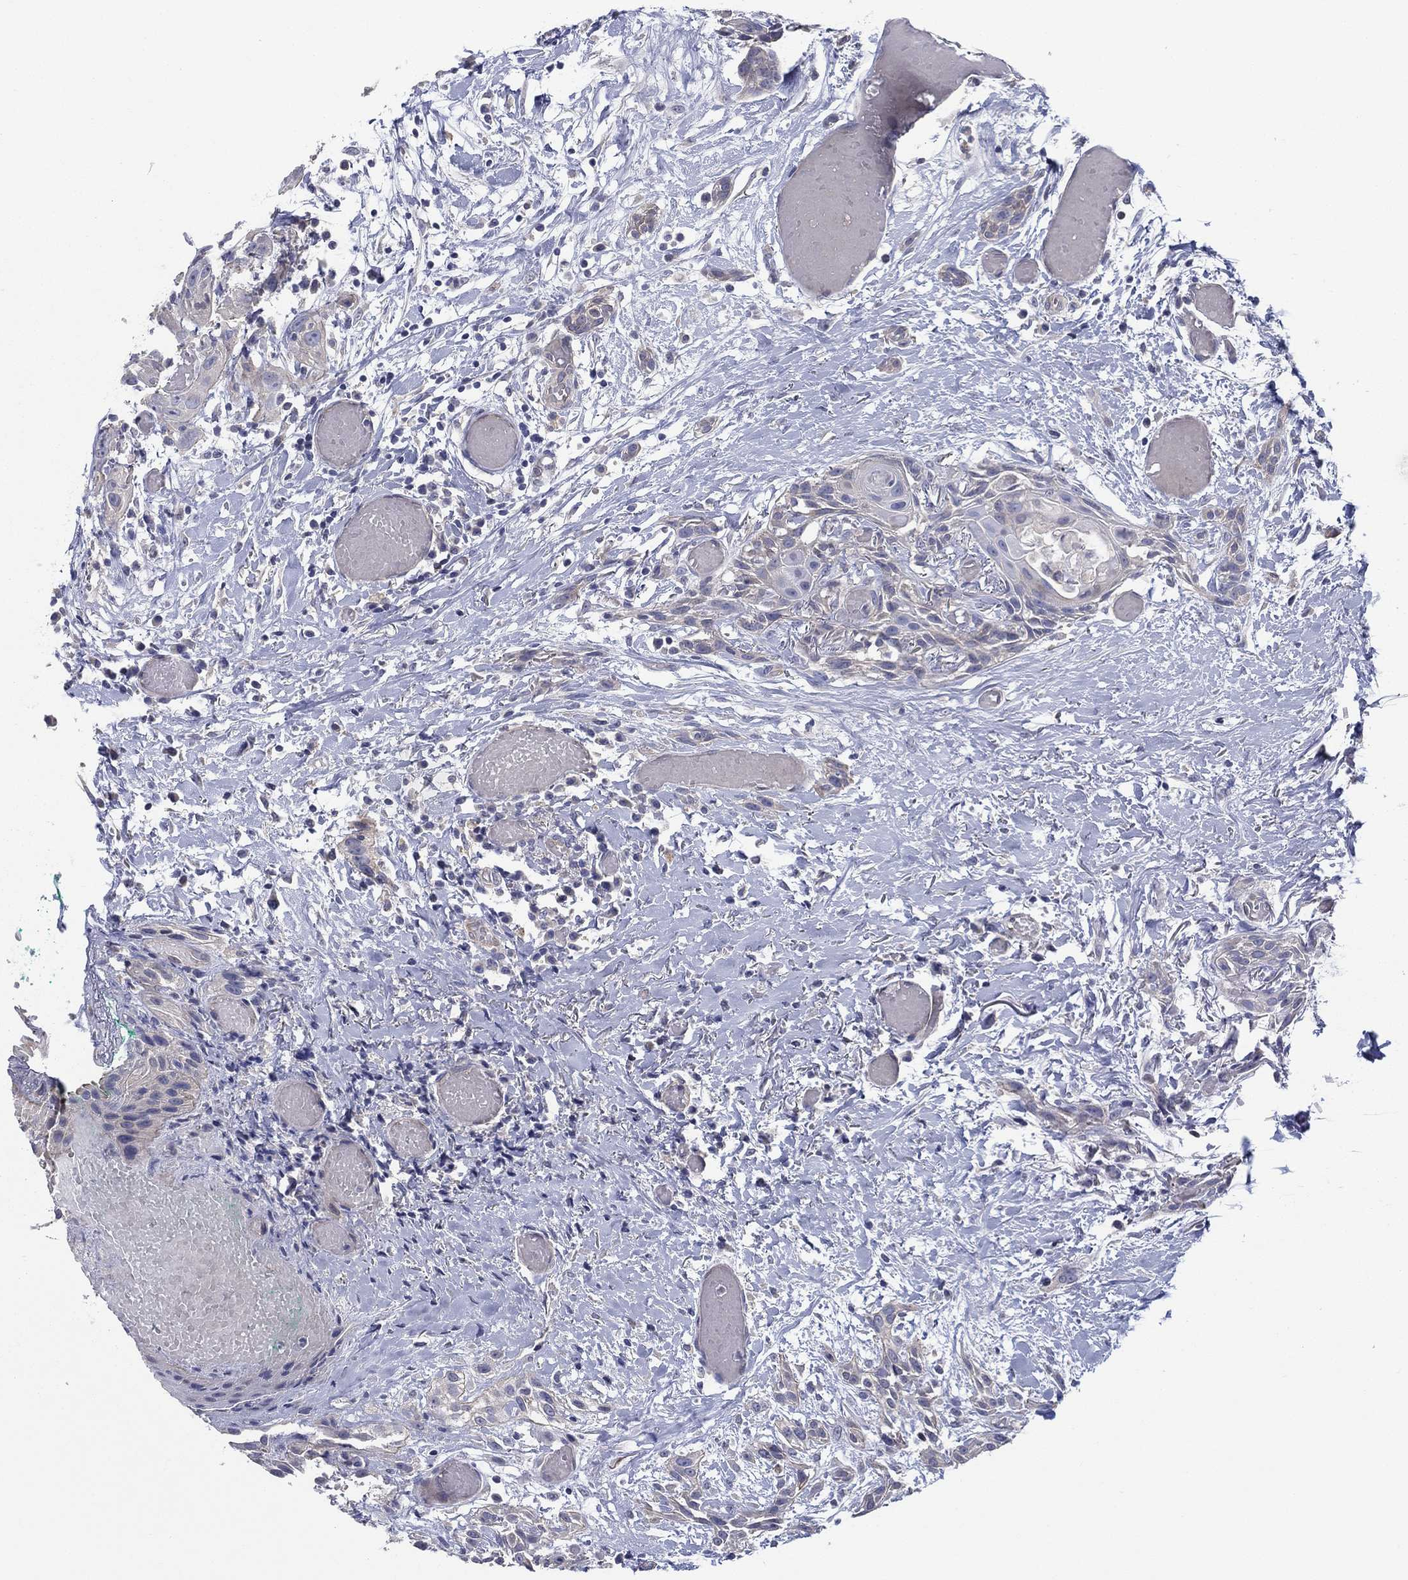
{"staining": {"intensity": "negative", "quantity": "none", "location": "none"}, "tissue": "head and neck cancer", "cell_type": "Tumor cells", "image_type": "cancer", "snomed": [{"axis": "morphology", "description": "Normal tissue, NOS"}, {"axis": "morphology", "description": "Squamous cell carcinoma, NOS"}, {"axis": "topography", "description": "Oral tissue"}, {"axis": "topography", "description": "Salivary gland"}, {"axis": "topography", "description": "Head-Neck"}], "caption": "This is an immunohistochemistry histopathology image of head and neck squamous cell carcinoma. There is no staining in tumor cells.", "gene": "ERMP1", "patient": {"sex": "female", "age": 62}}